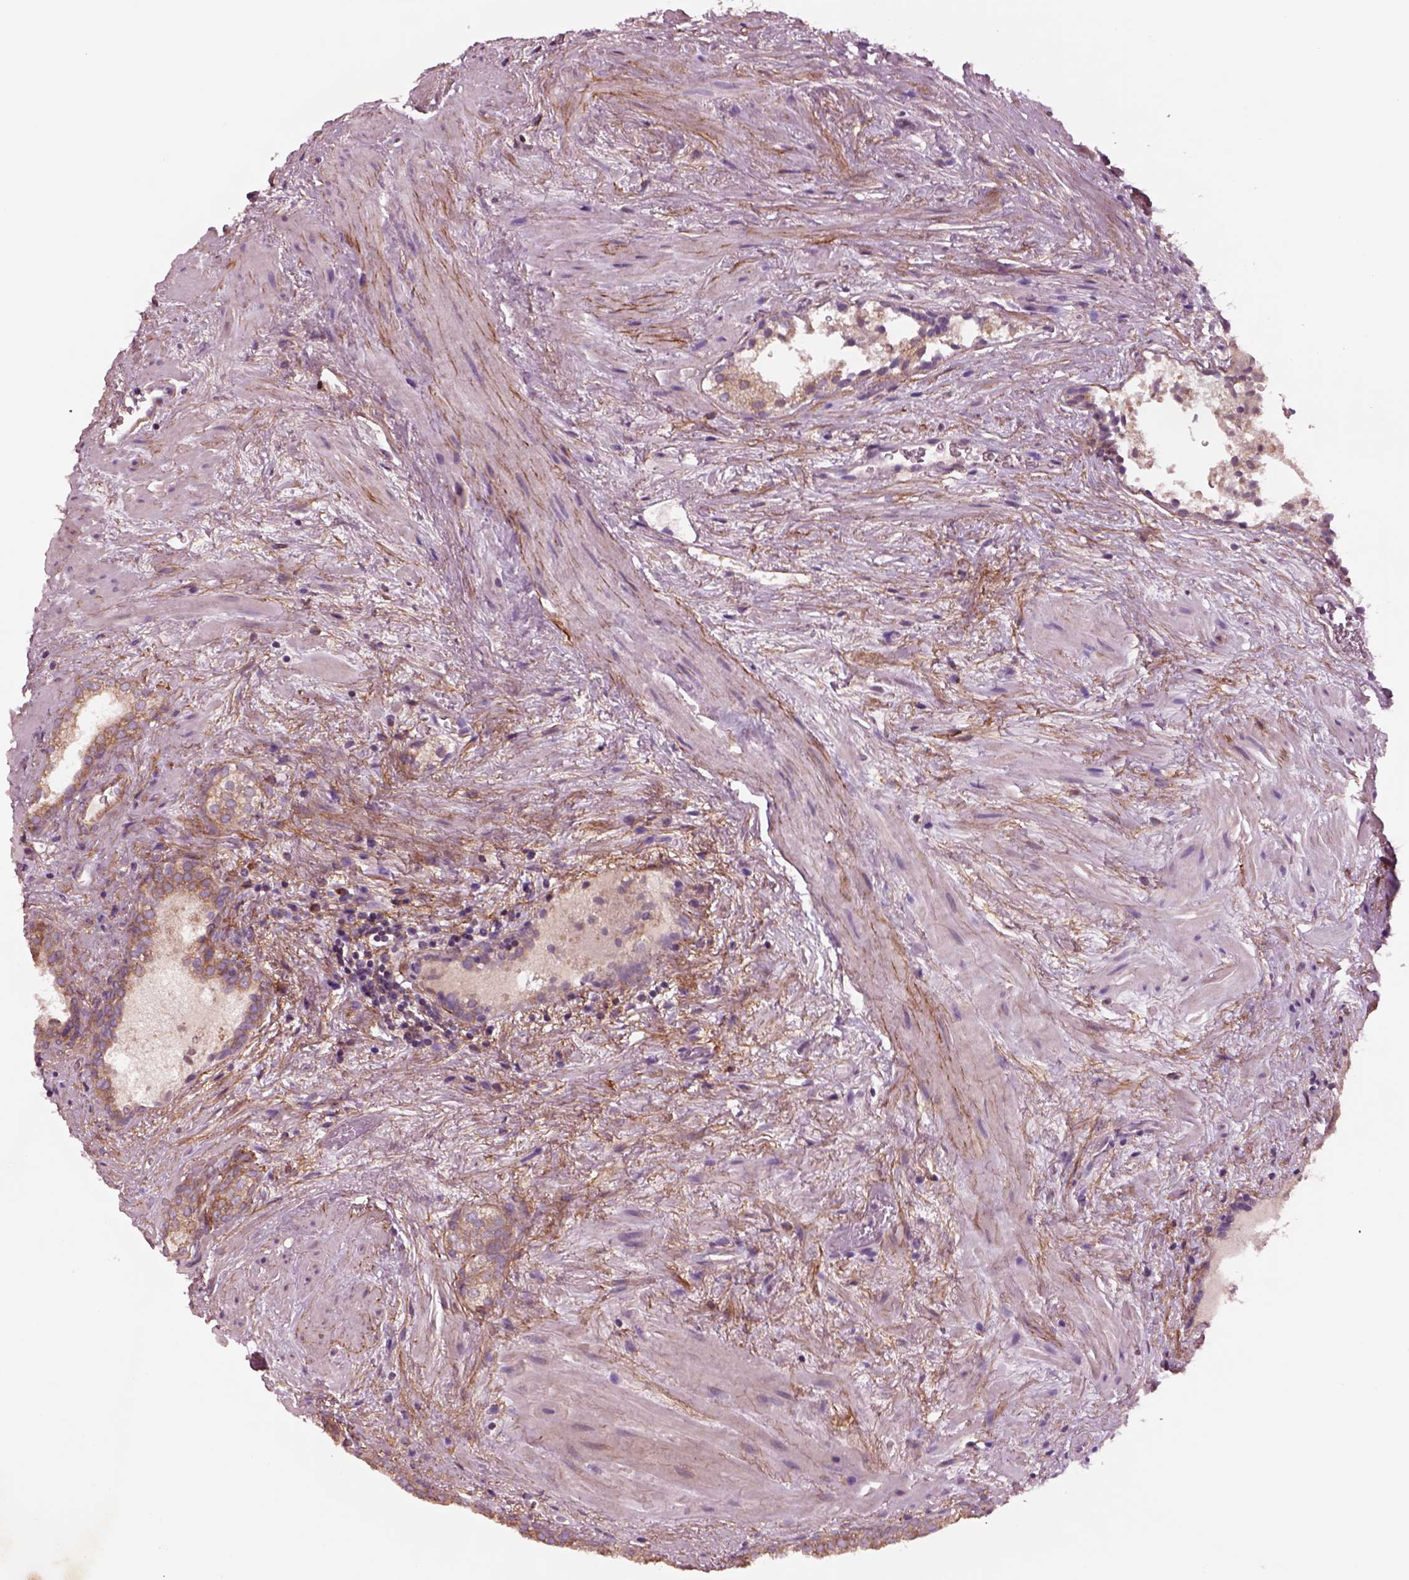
{"staining": {"intensity": "moderate", "quantity": ">75%", "location": "cytoplasmic/membranous"}, "tissue": "prostate cancer", "cell_type": "Tumor cells", "image_type": "cancer", "snomed": [{"axis": "morphology", "description": "Adenocarcinoma, NOS"}, {"axis": "topography", "description": "Prostate"}], "caption": "Moderate cytoplasmic/membranous expression is present in approximately >75% of tumor cells in prostate adenocarcinoma. Immunohistochemistry (ihc) stains the protein of interest in brown and the nuclei are stained blue.", "gene": "SEC23A", "patient": {"sex": "male", "age": 66}}